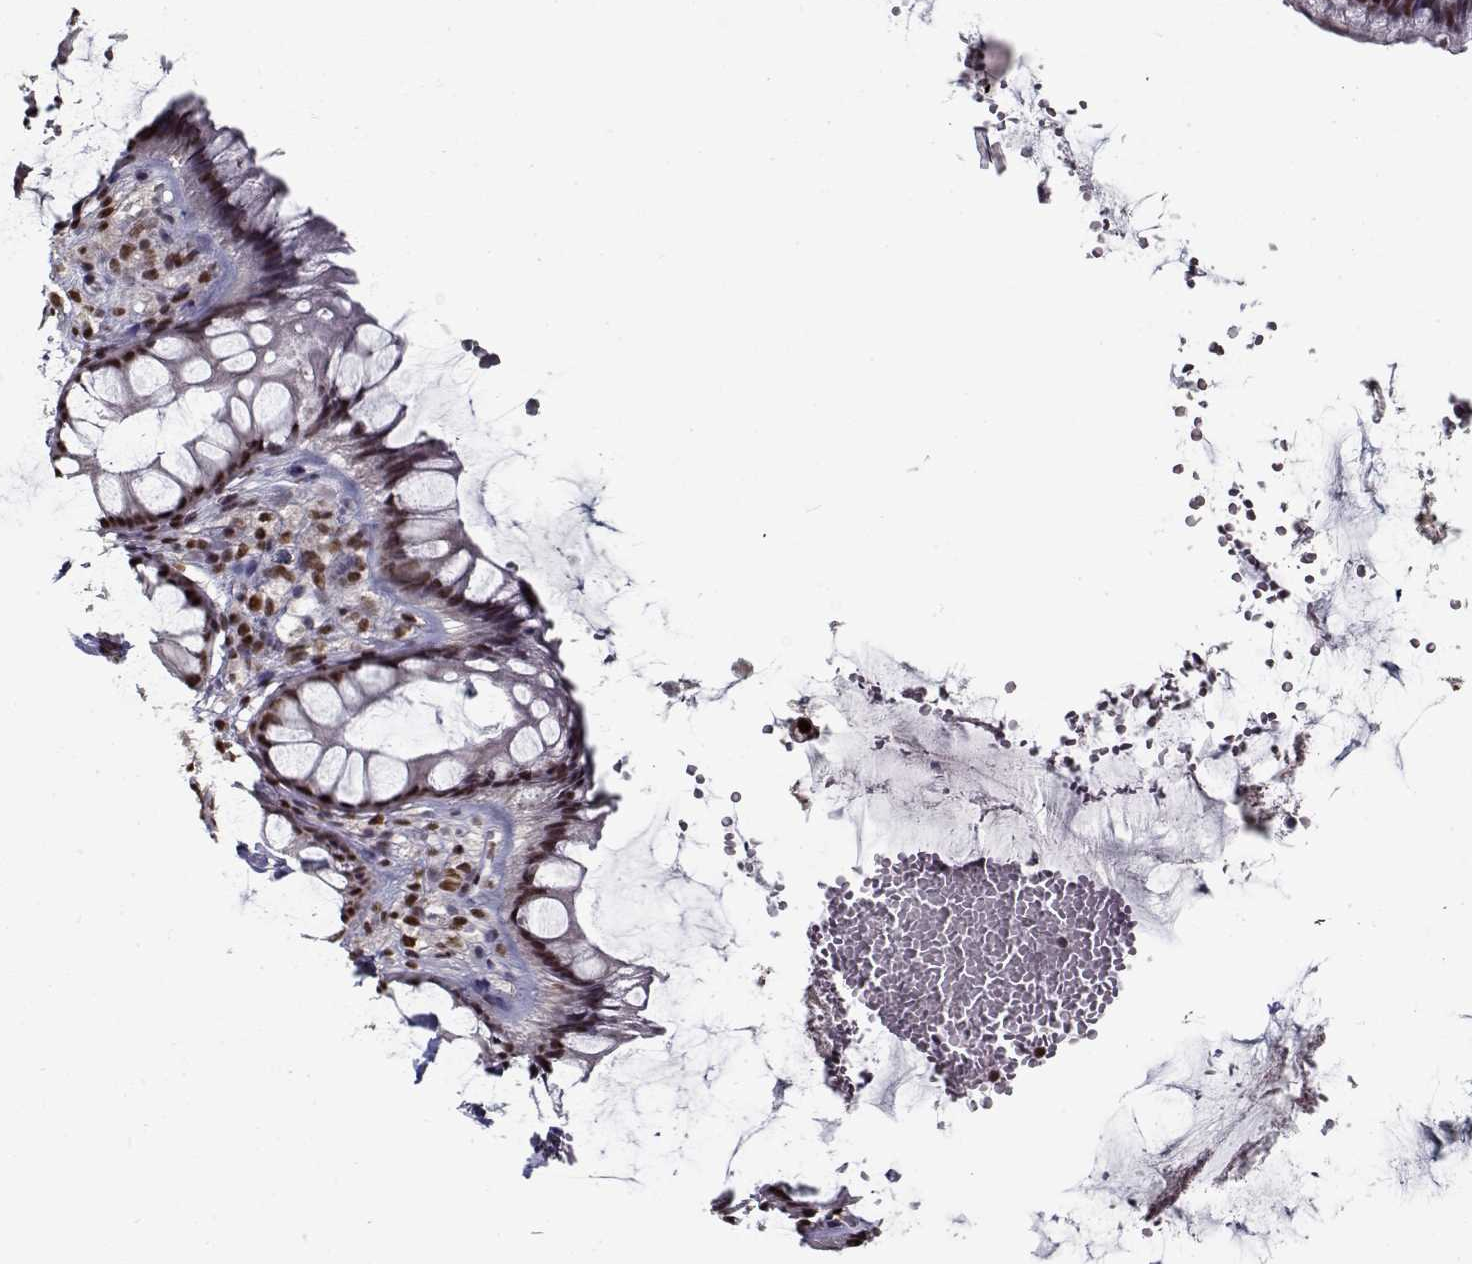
{"staining": {"intensity": "moderate", "quantity": "25%-75%", "location": "nuclear"}, "tissue": "rectum", "cell_type": "Glandular cells", "image_type": "normal", "snomed": [{"axis": "morphology", "description": "Normal tissue, NOS"}, {"axis": "topography", "description": "Rectum"}], "caption": "Rectum stained with DAB (3,3'-diaminobenzidine) immunohistochemistry (IHC) shows medium levels of moderate nuclear staining in approximately 25%-75% of glandular cells. (IHC, brightfield microscopy, high magnification).", "gene": "PRMT1", "patient": {"sex": "female", "age": 62}}